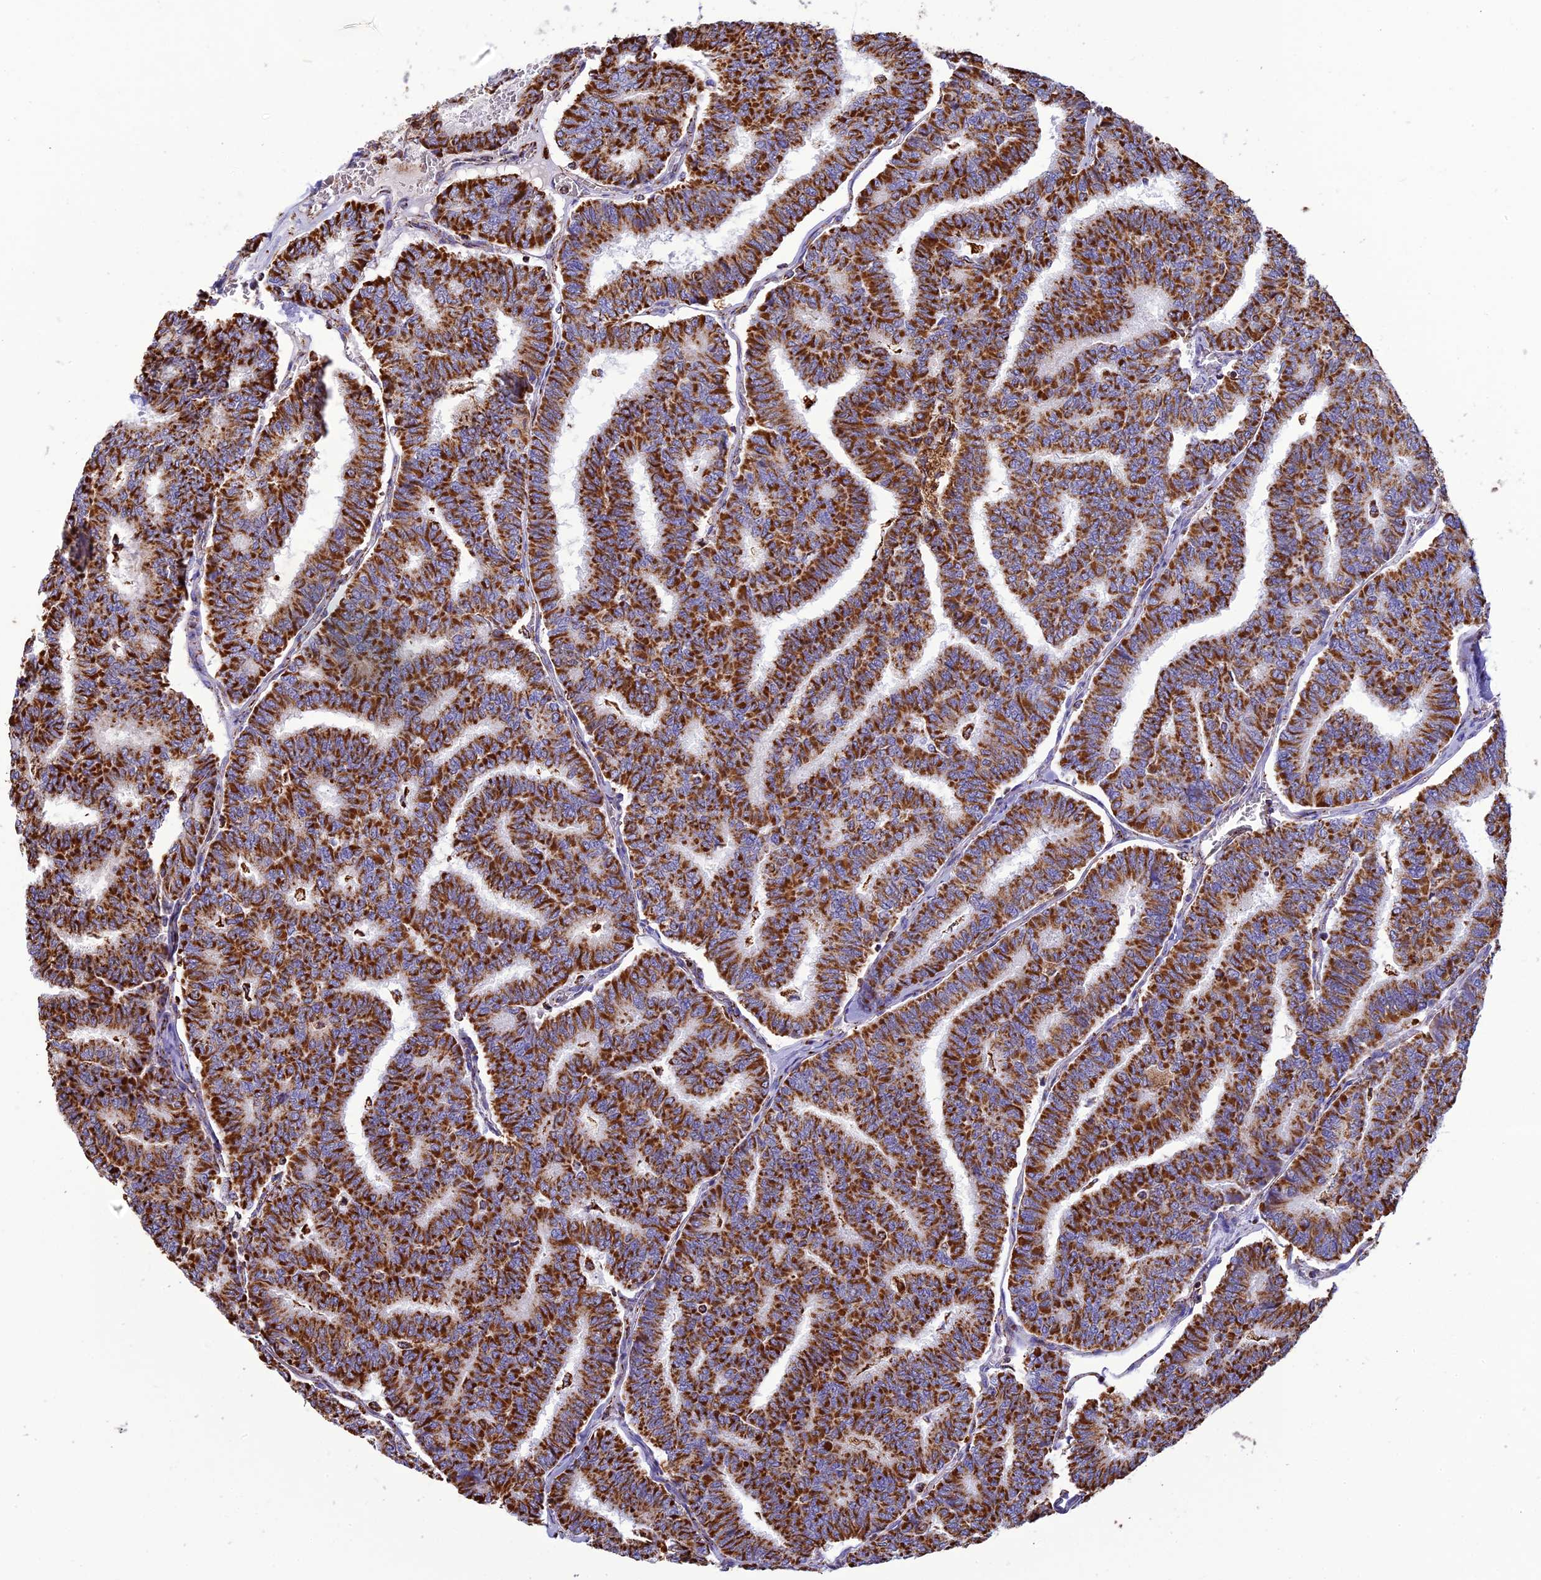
{"staining": {"intensity": "strong", "quantity": ">75%", "location": "cytoplasmic/membranous"}, "tissue": "thyroid cancer", "cell_type": "Tumor cells", "image_type": "cancer", "snomed": [{"axis": "morphology", "description": "Papillary adenocarcinoma, NOS"}, {"axis": "topography", "description": "Thyroid gland"}], "caption": "A brown stain highlights strong cytoplasmic/membranous positivity of a protein in human thyroid cancer tumor cells.", "gene": "KCNG1", "patient": {"sex": "female", "age": 35}}